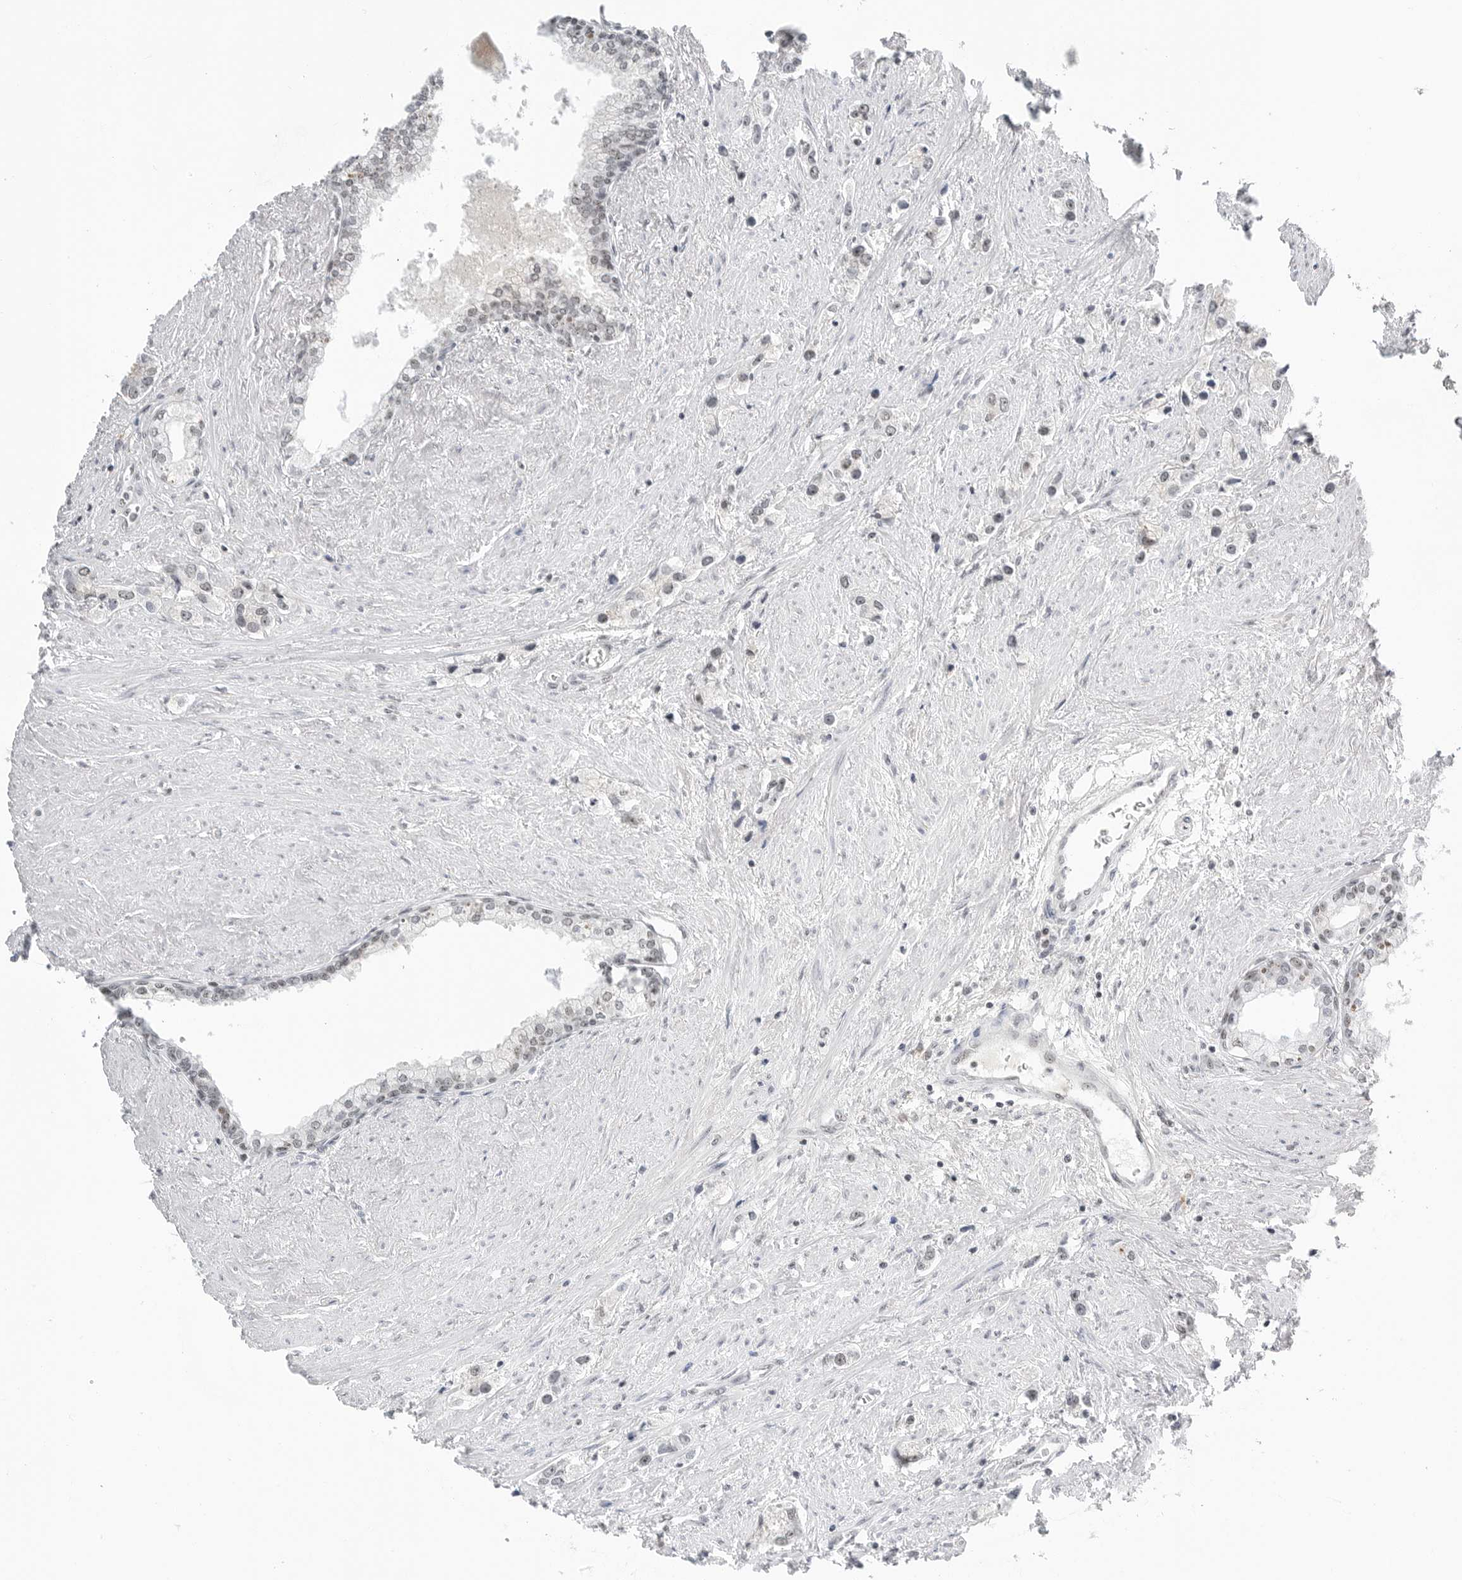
{"staining": {"intensity": "negative", "quantity": "none", "location": "none"}, "tissue": "prostate cancer", "cell_type": "Tumor cells", "image_type": "cancer", "snomed": [{"axis": "morphology", "description": "Adenocarcinoma, High grade"}, {"axis": "topography", "description": "Prostate"}], "caption": "The histopathology image demonstrates no staining of tumor cells in prostate cancer.", "gene": "WRAP53", "patient": {"sex": "male", "age": 66}}